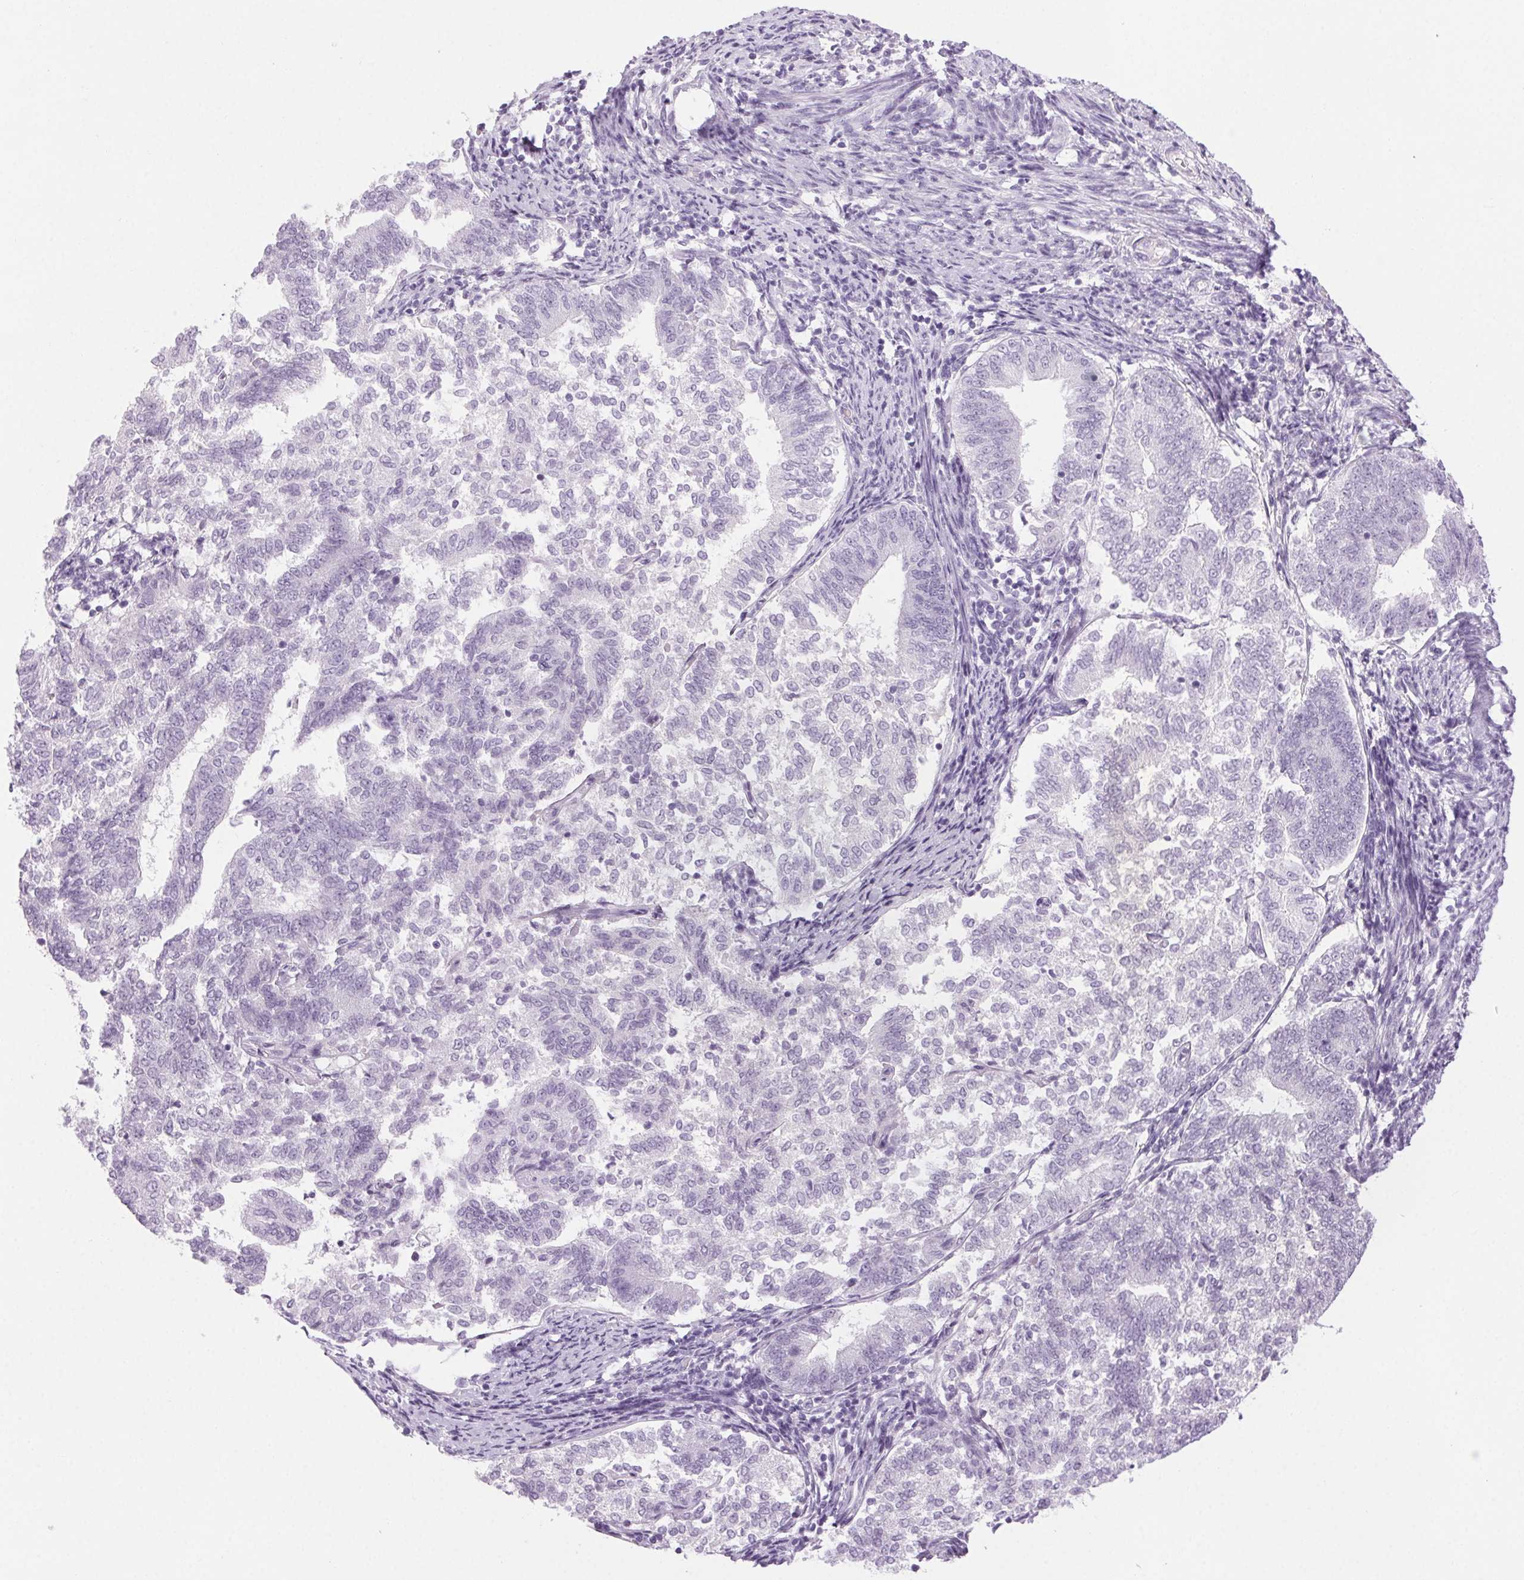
{"staining": {"intensity": "negative", "quantity": "none", "location": "none"}, "tissue": "endometrial cancer", "cell_type": "Tumor cells", "image_type": "cancer", "snomed": [{"axis": "morphology", "description": "Adenocarcinoma, NOS"}, {"axis": "topography", "description": "Endometrium"}], "caption": "Tumor cells show no significant protein expression in endometrial cancer. (DAB (3,3'-diaminobenzidine) immunohistochemistry (IHC) with hematoxylin counter stain).", "gene": "LRP2", "patient": {"sex": "female", "age": 65}}